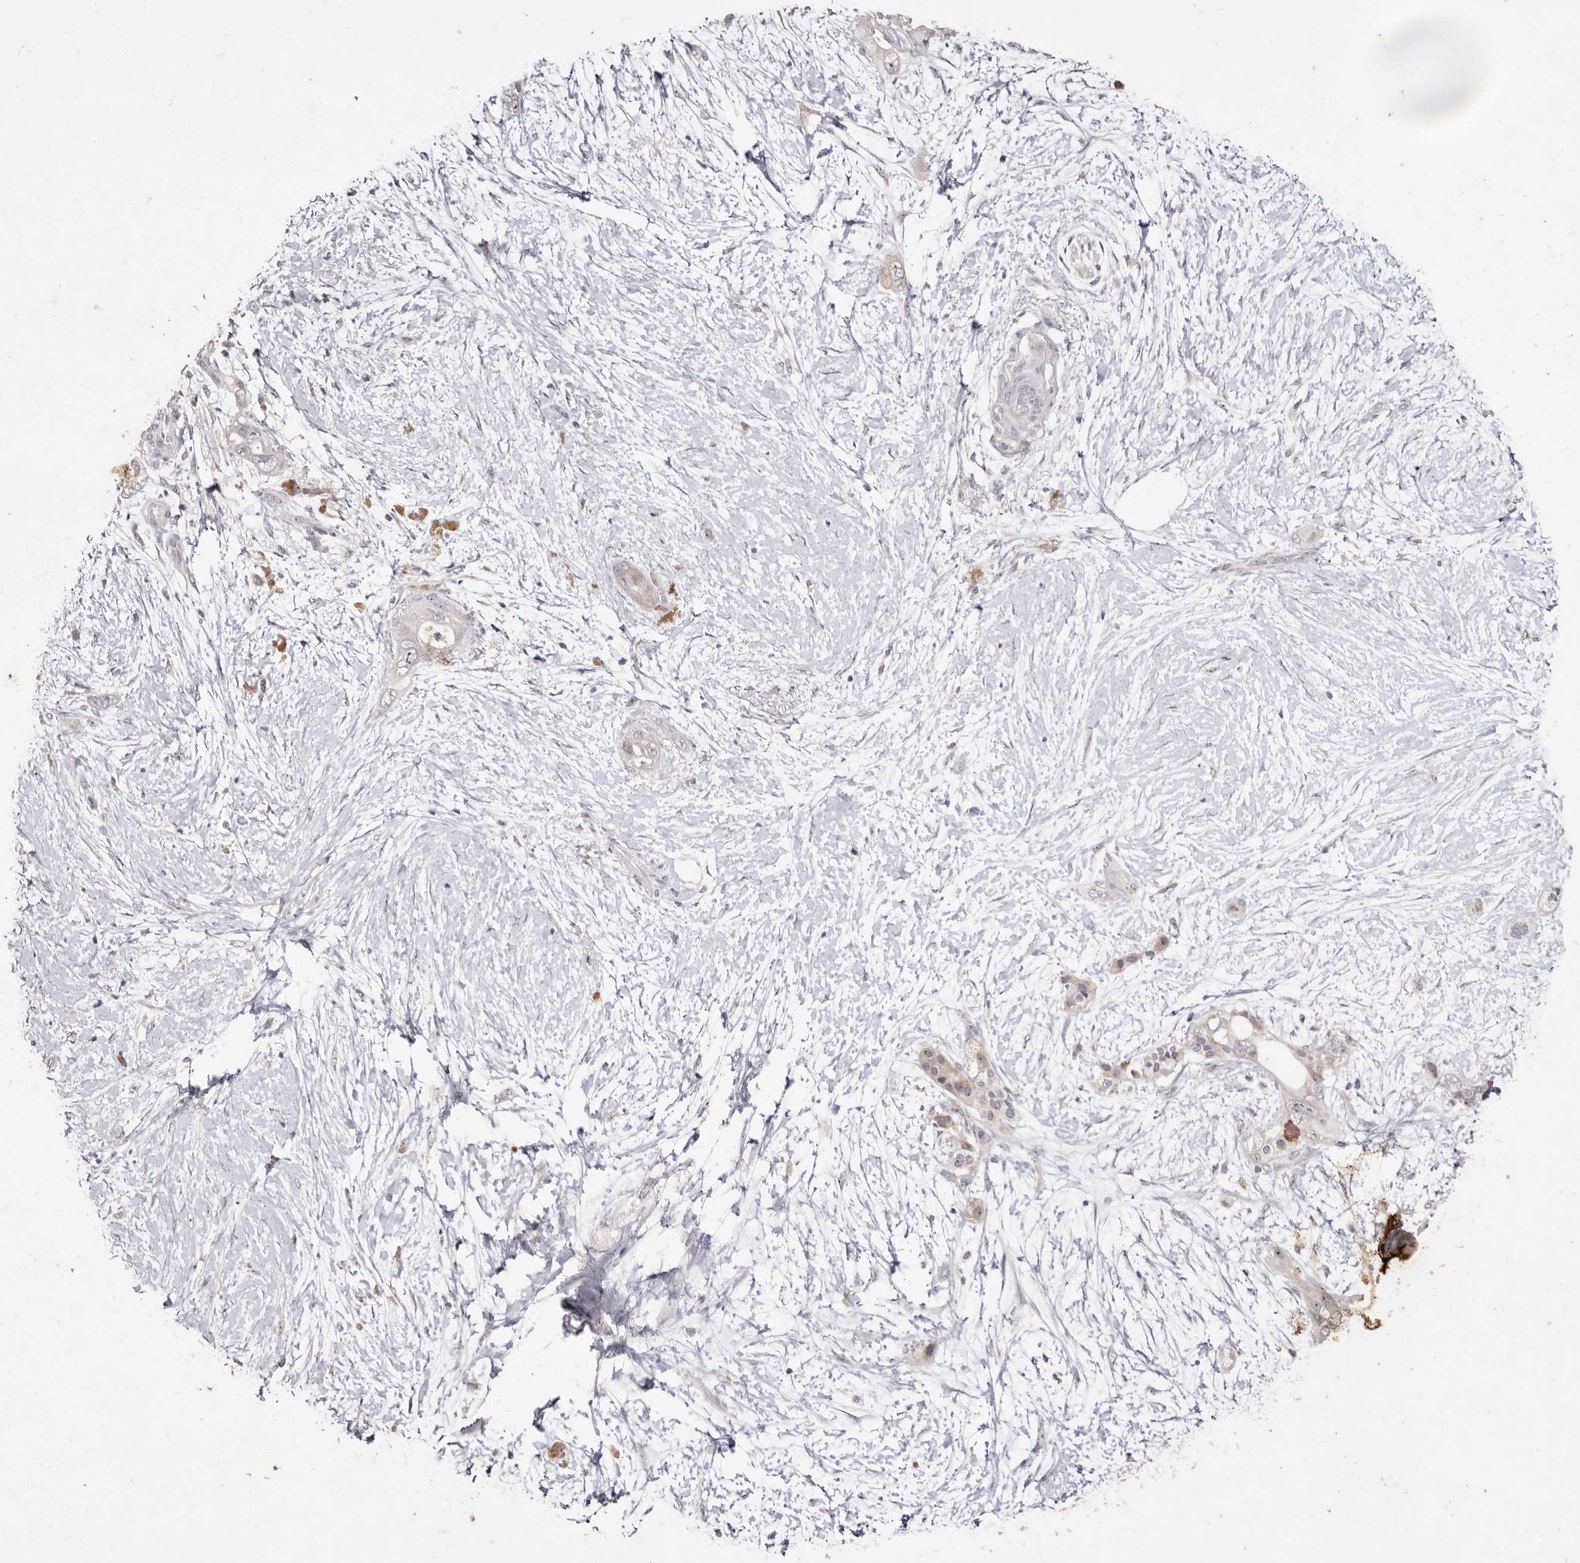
{"staining": {"intensity": "moderate", "quantity": "<25%", "location": "cytoplasmic/membranous,nuclear"}, "tissue": "pancreatic cancer", "cell_type": "Tumor cells", "image_type": "cancer", "snomed": [{"axis": "morphology", "description": "Adenocarcinoma, NOS"}, {"axis": "topography", "description": "Pancreas"}], "caption": "Human pancreatic adenocarcinoma stained for a protein (brown) reveals moderate cytoplasmic/membranous and nuclear positive staining in about <25% of tumor cells.", "gene": "FLAD1", "patient": {"sex": "male", "age": 53}}